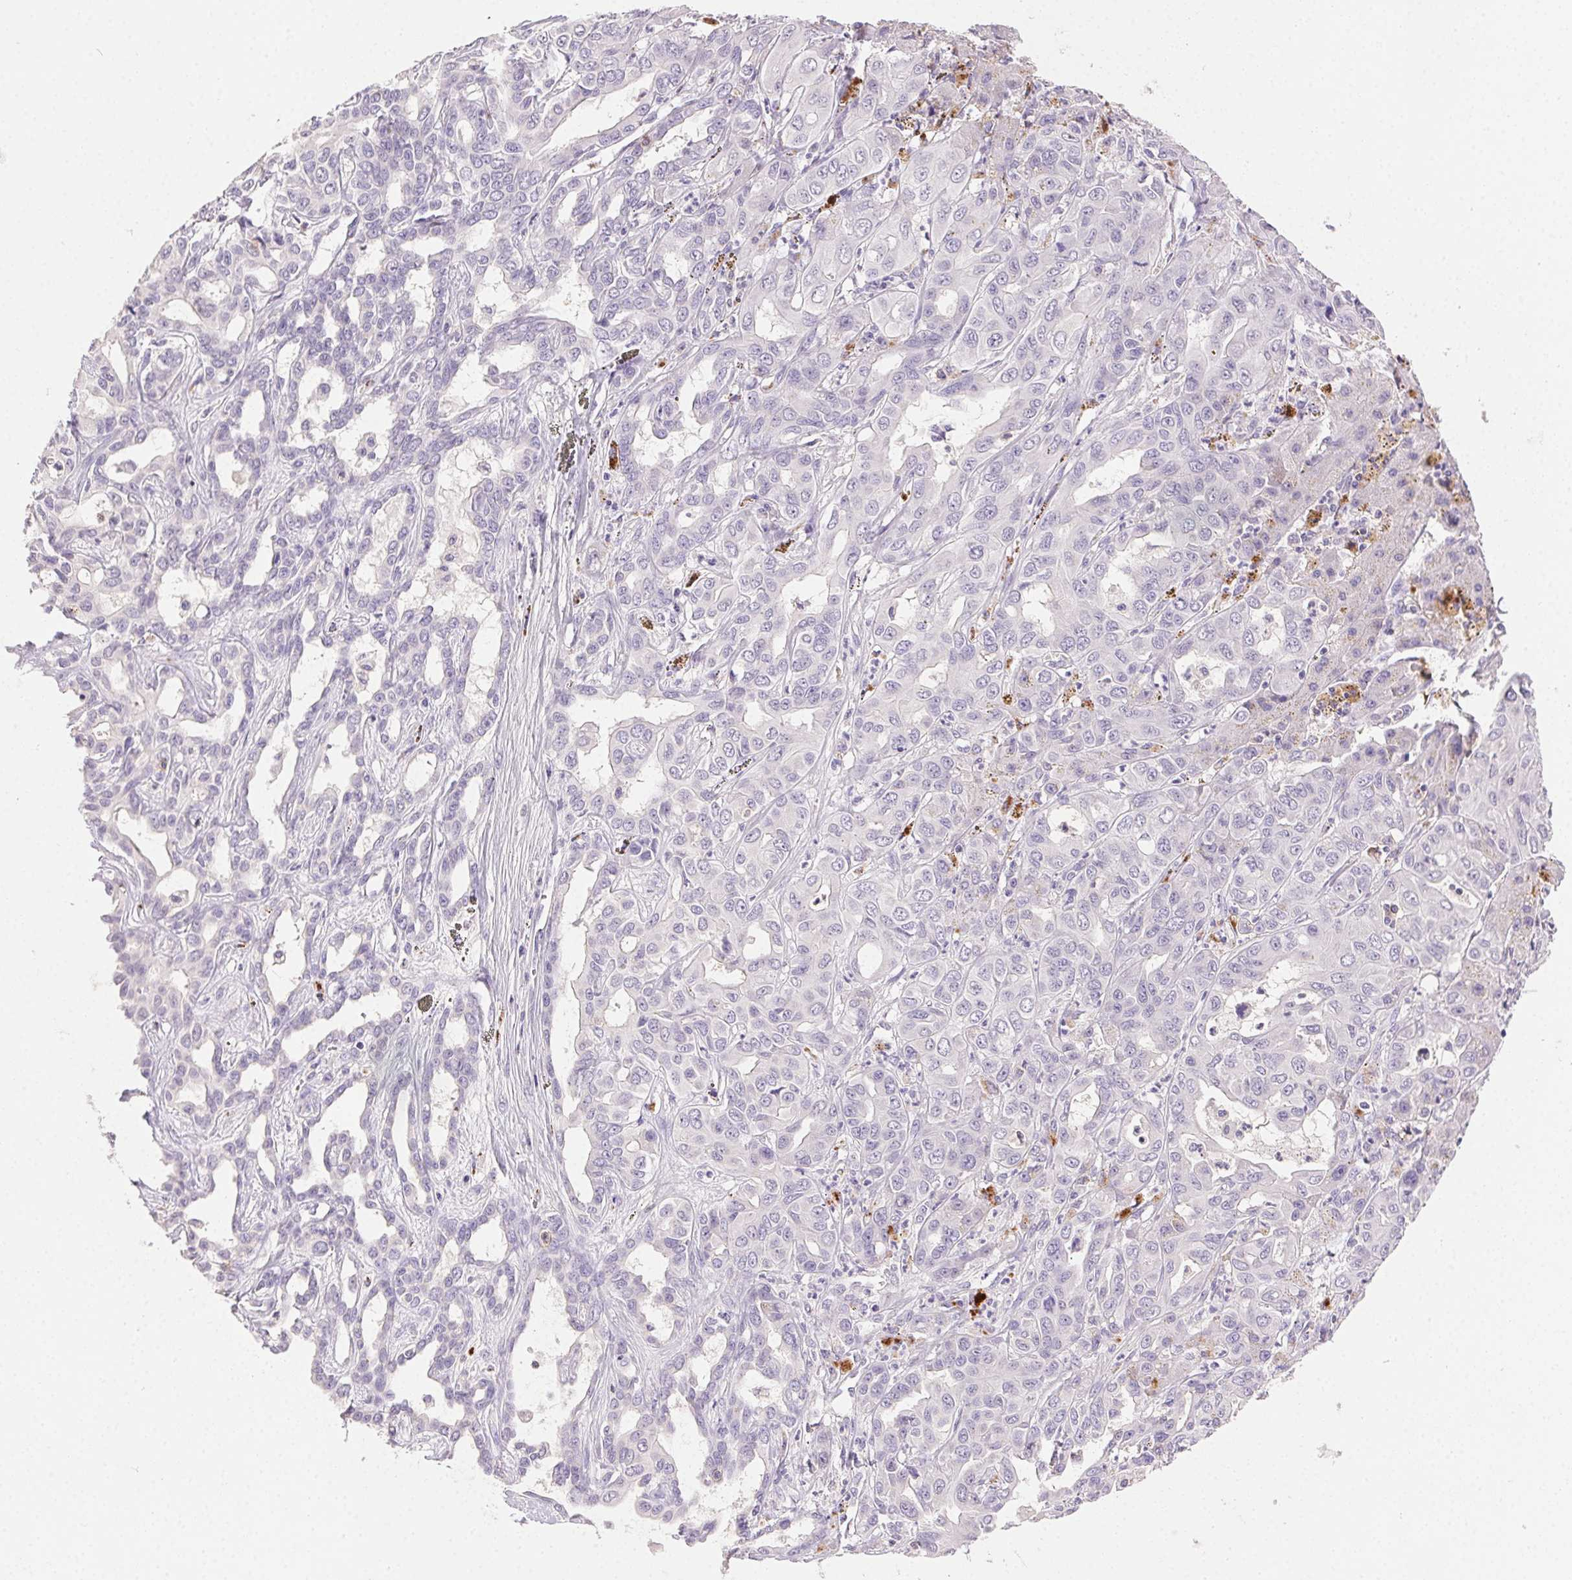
{"staining": {"intensity": "negative", "quantity": "none", "location": "none"}, "tissue": "liver cancer", "cell_type": "Tumor cells", "image_type": "cancer", "snomed": [{"axis": "morphology", "description": "Cholangiocarcinoma"}, {"axis": "topography", "description": "Liver"}], "caption": "Immunohistochemistry (IHC) micrograph of neoplastic tissue: human liver cholangiocarcinoma stained with DAB (3,3'-diaminobenzidine) displays no significant protein staining in tumor cells. Nuclei are stained in blue.", "gene": "AKAP5", "patient": {"sex": "female", "age": 60}}